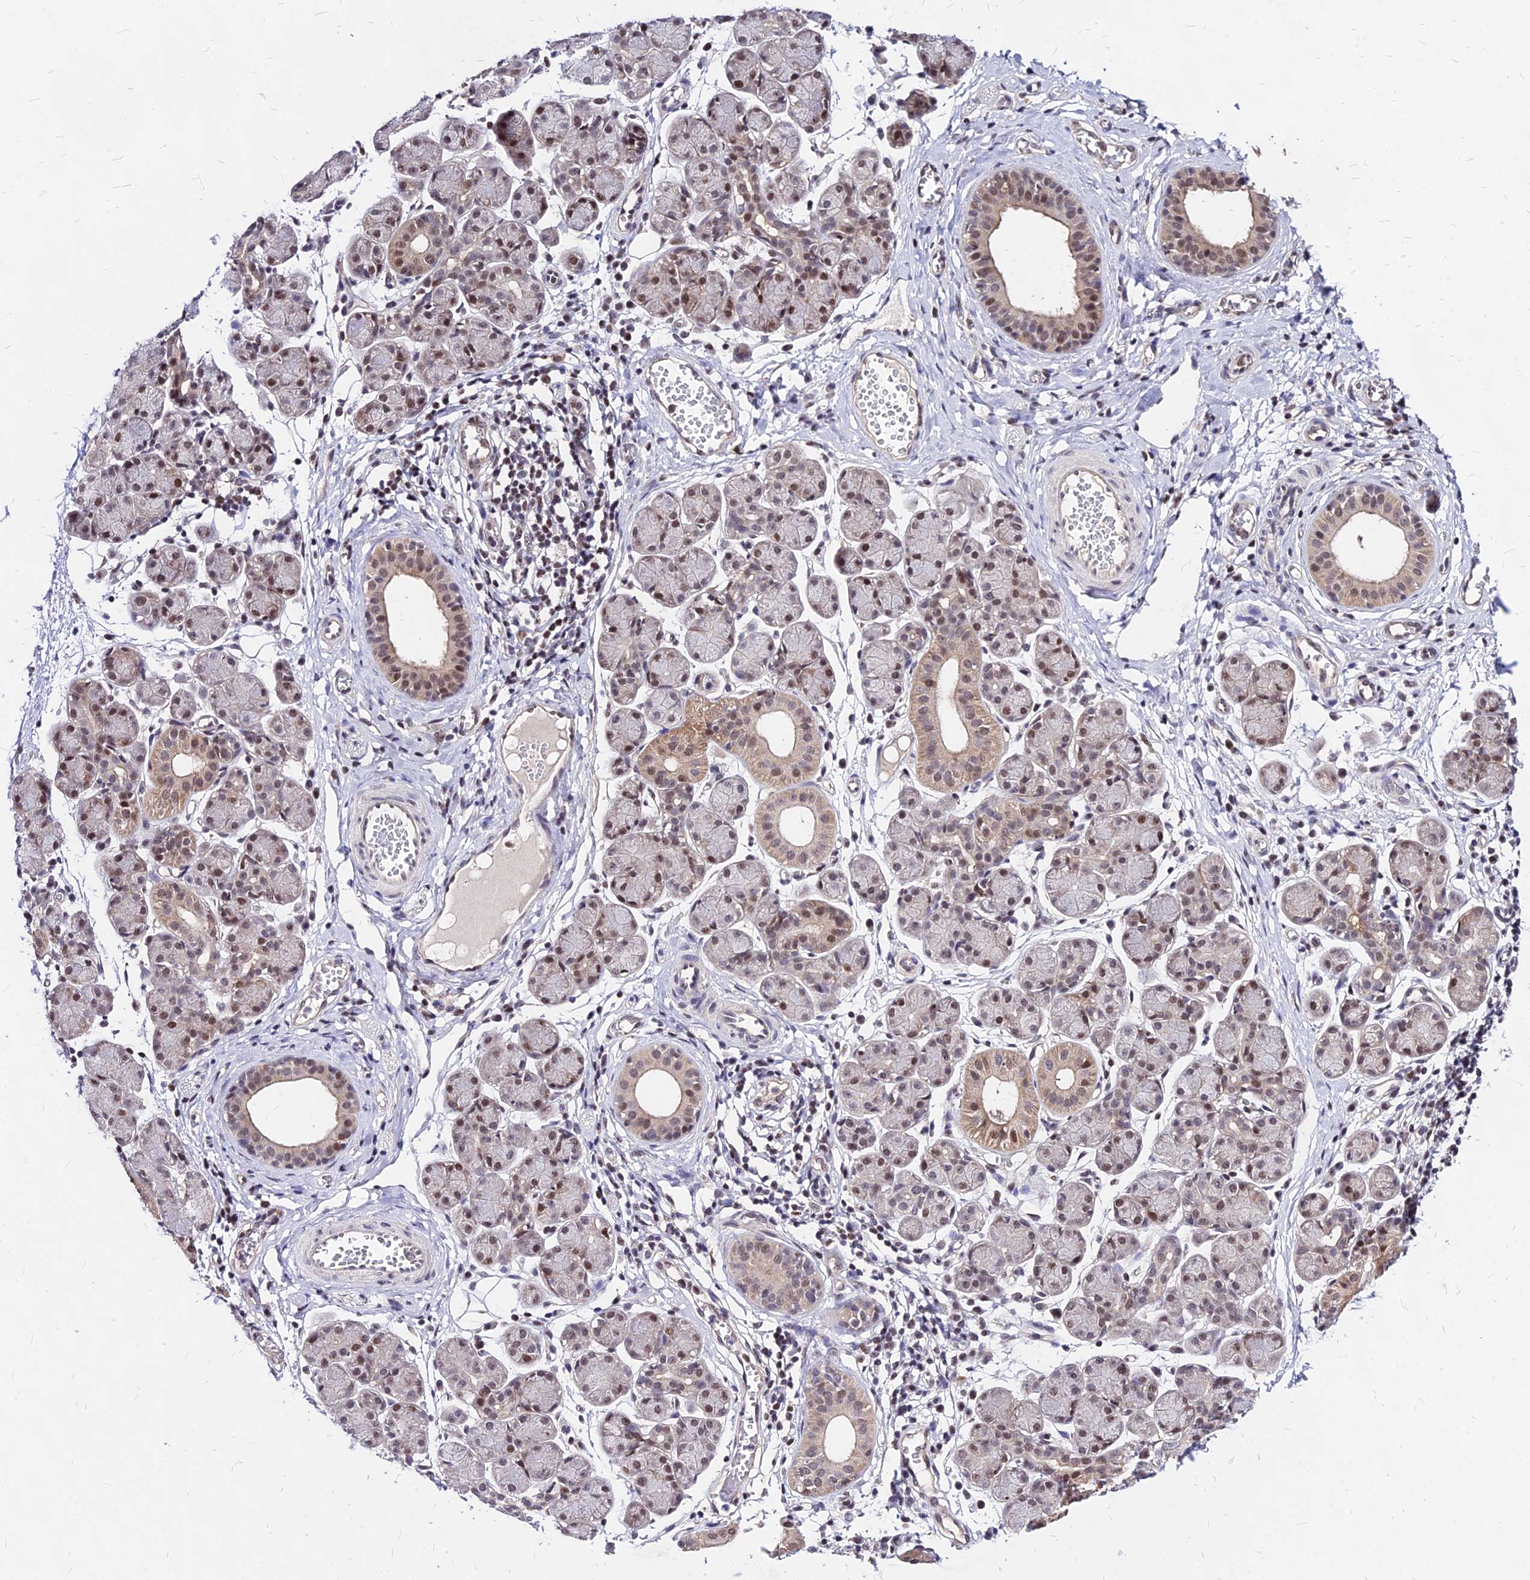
{"staining": {"intensity": "moderate", "quantity": "25%-75%", "location": "cytoplasmic/membranous,nuclear"}, "tissue": "salivary gland", "cell_type": "Glandular cells", "image_type": "normal", "snomed": [{"axis": "morphology", "description": "Normal tissue, NOS"}, {"axis": "morphology", "description": "Inflammation, NOS"}, {"axis": "topography", "description": "Lymph node"}, {"axis": "topography", "description": "Salivary gland"}], "caption": "This micrograph exhibits benign salivary gland stained with immunohistochemistry to label a protein in brown. The cytoplasmic/membranous,nuclear of glandular cells show moderate positivity for the protein. Nuclei are counter-stained blue.", "gene": "DDX55", "patient": {"sex": "male", "age": 3}}